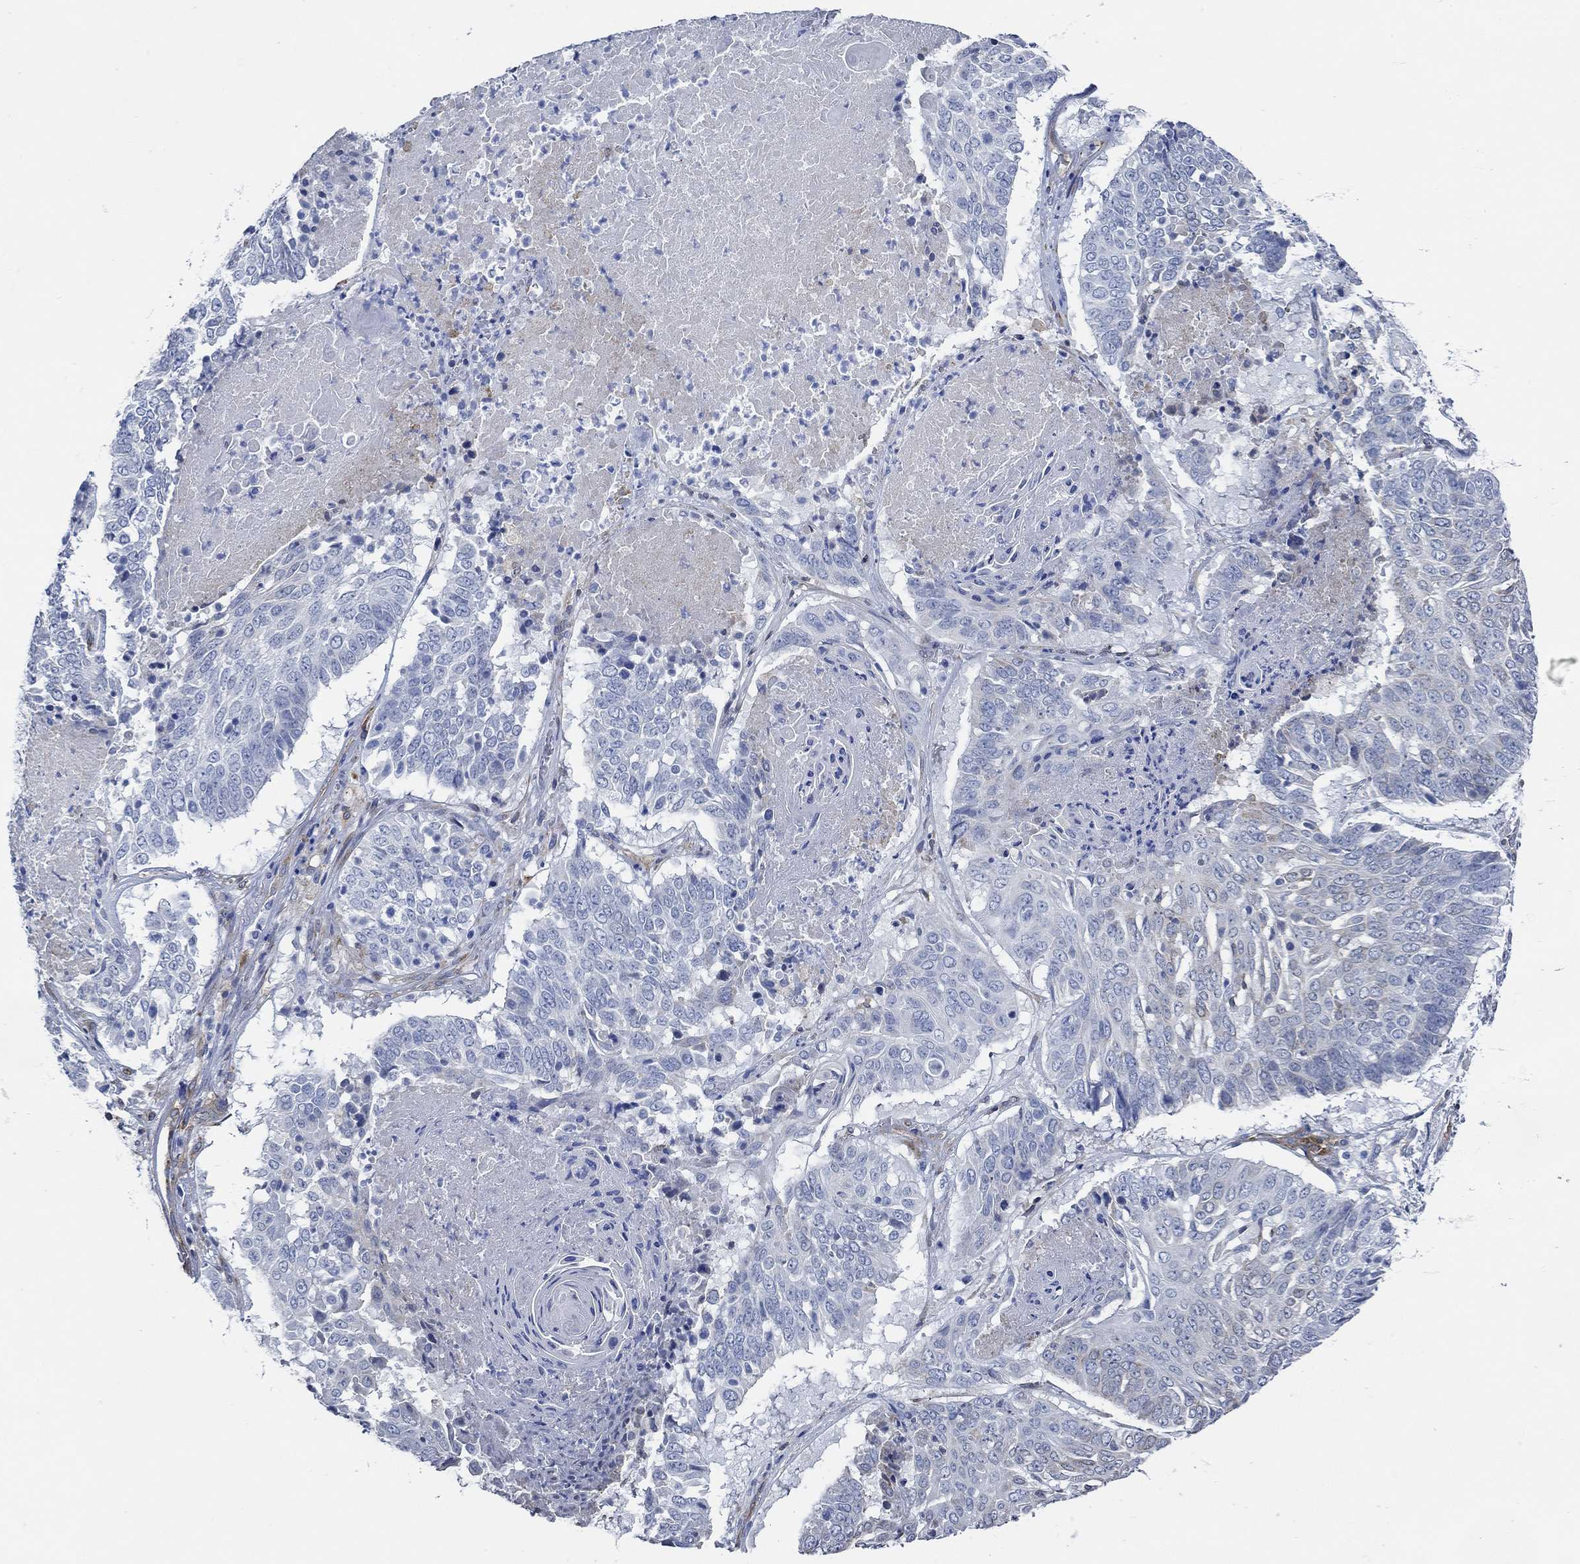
{"staining": {"intensity": "moderate", "quantity": "<25%", "location": "cytoplasmic/membranous"}, "tissue": "lung cancer", "cell_type": "Tumor cells", "image_type": "cancer", "snomed": [{"axis": "morphology", "description": "Squamous cell carcinoma, NOS"}, {"axis": "topography", "description": "Lung"}], "caption": "Squamous cell carcinoma (lung) was stained to show a protein in brown. There is low levels of moderate cytoplasmic/membranous staining in approximately <25% of tumor cells.", "gene": "HECW2", "patient": {"sex": "male", "age": 64}}